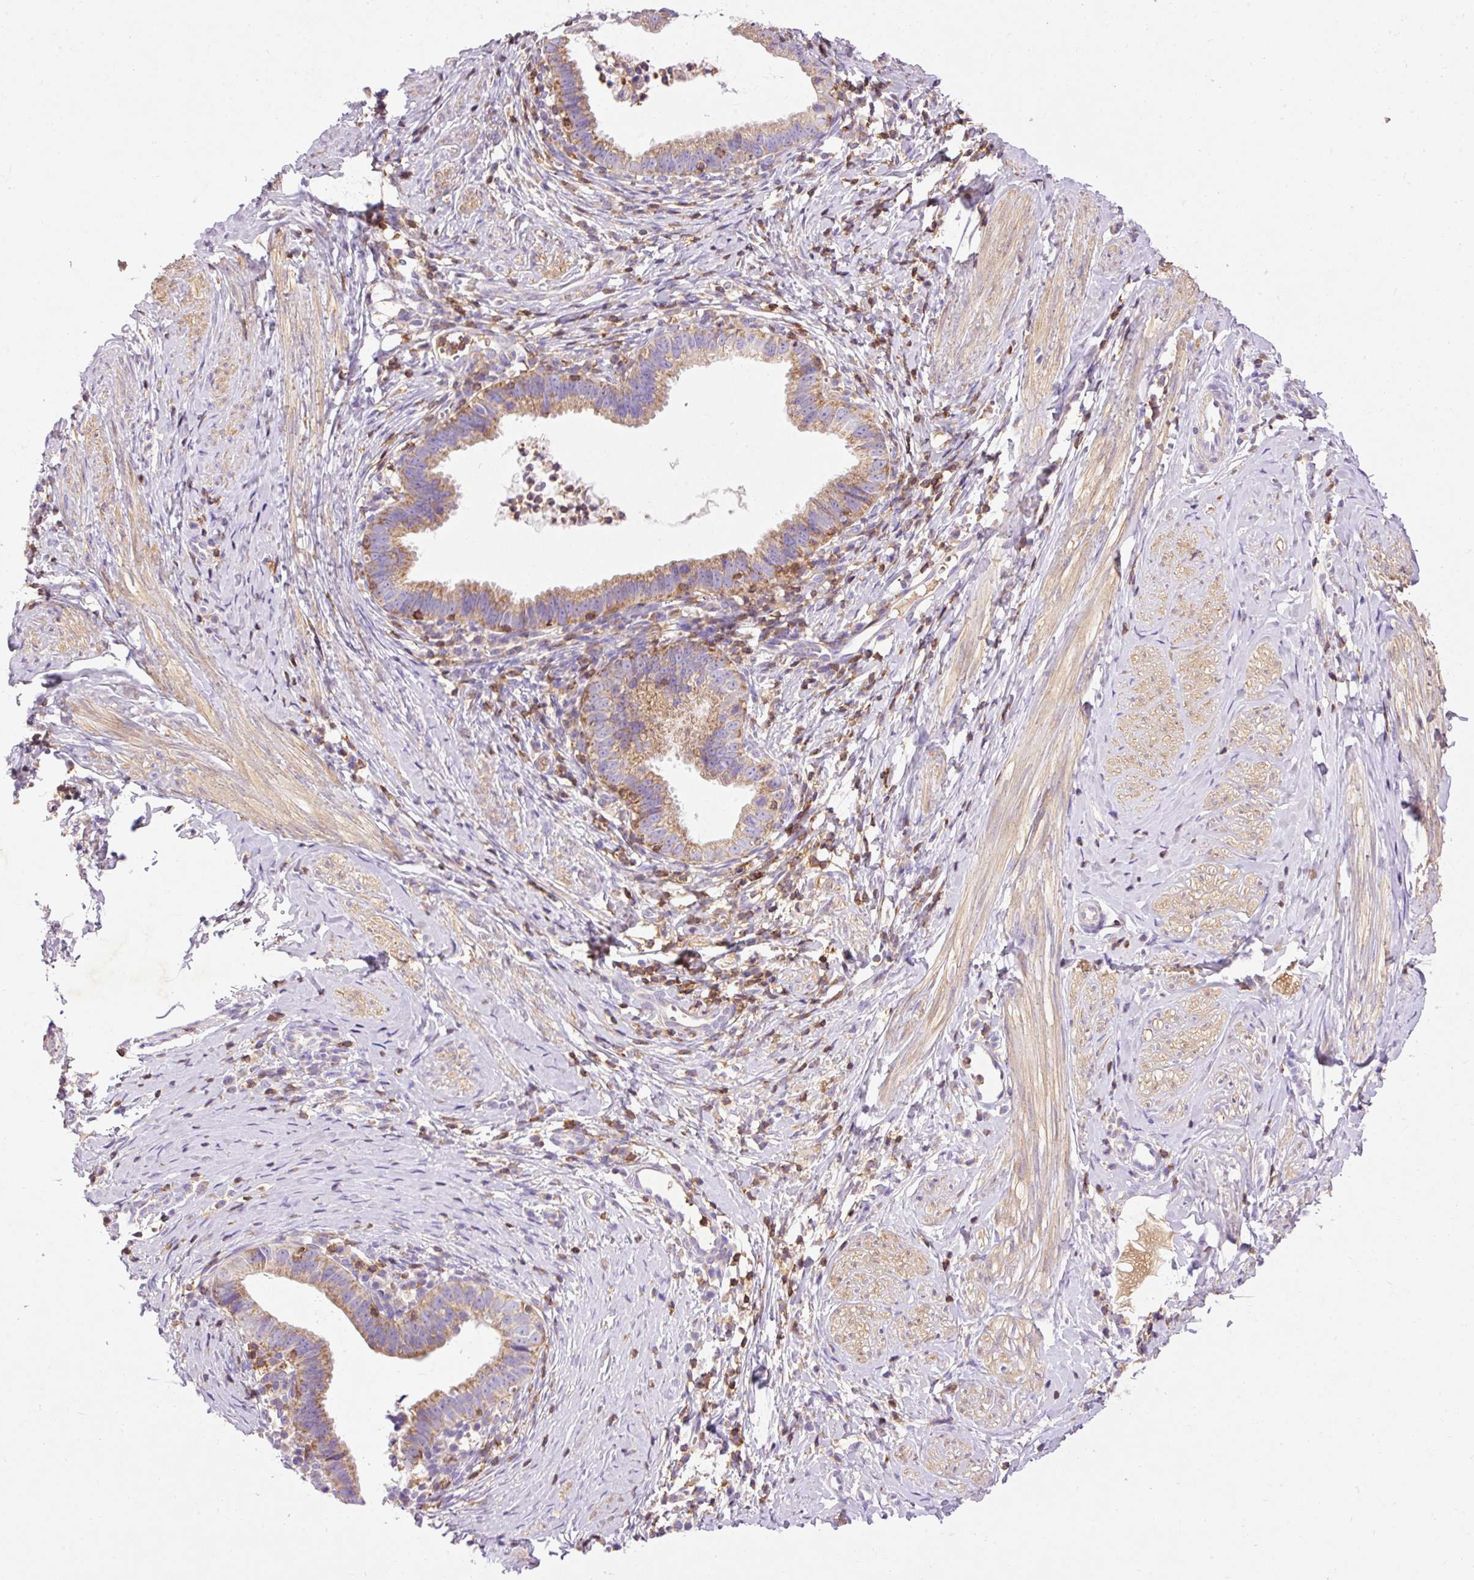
{"staining": {"intensity": "moderate", "quantity": ">75%", "location": "cytoplasmic/membranous"}, "tissue": "cervical cancer", "cell_type": "Tumor cells", "image_type": "cancer", "snomed": [{"axis": "morphology", "description": "Adenocarcinoma, NOS"}, {"axis": "topography", "description": "Cervix"}], "caption": "Immunohistochemistry (IHC) histopathology image of neoplastic tissue: human cervical cancer (adenocarcinoma) stained using immunohistochemistry displays medium levels of moderate protein expression localized specifically in the cytoplasmic/membranous of tumor cells, appearing as a cytoplasmic/membranous brown color.", "gene": "IMMT", "patient": {"sex": "female", "age": 36}}